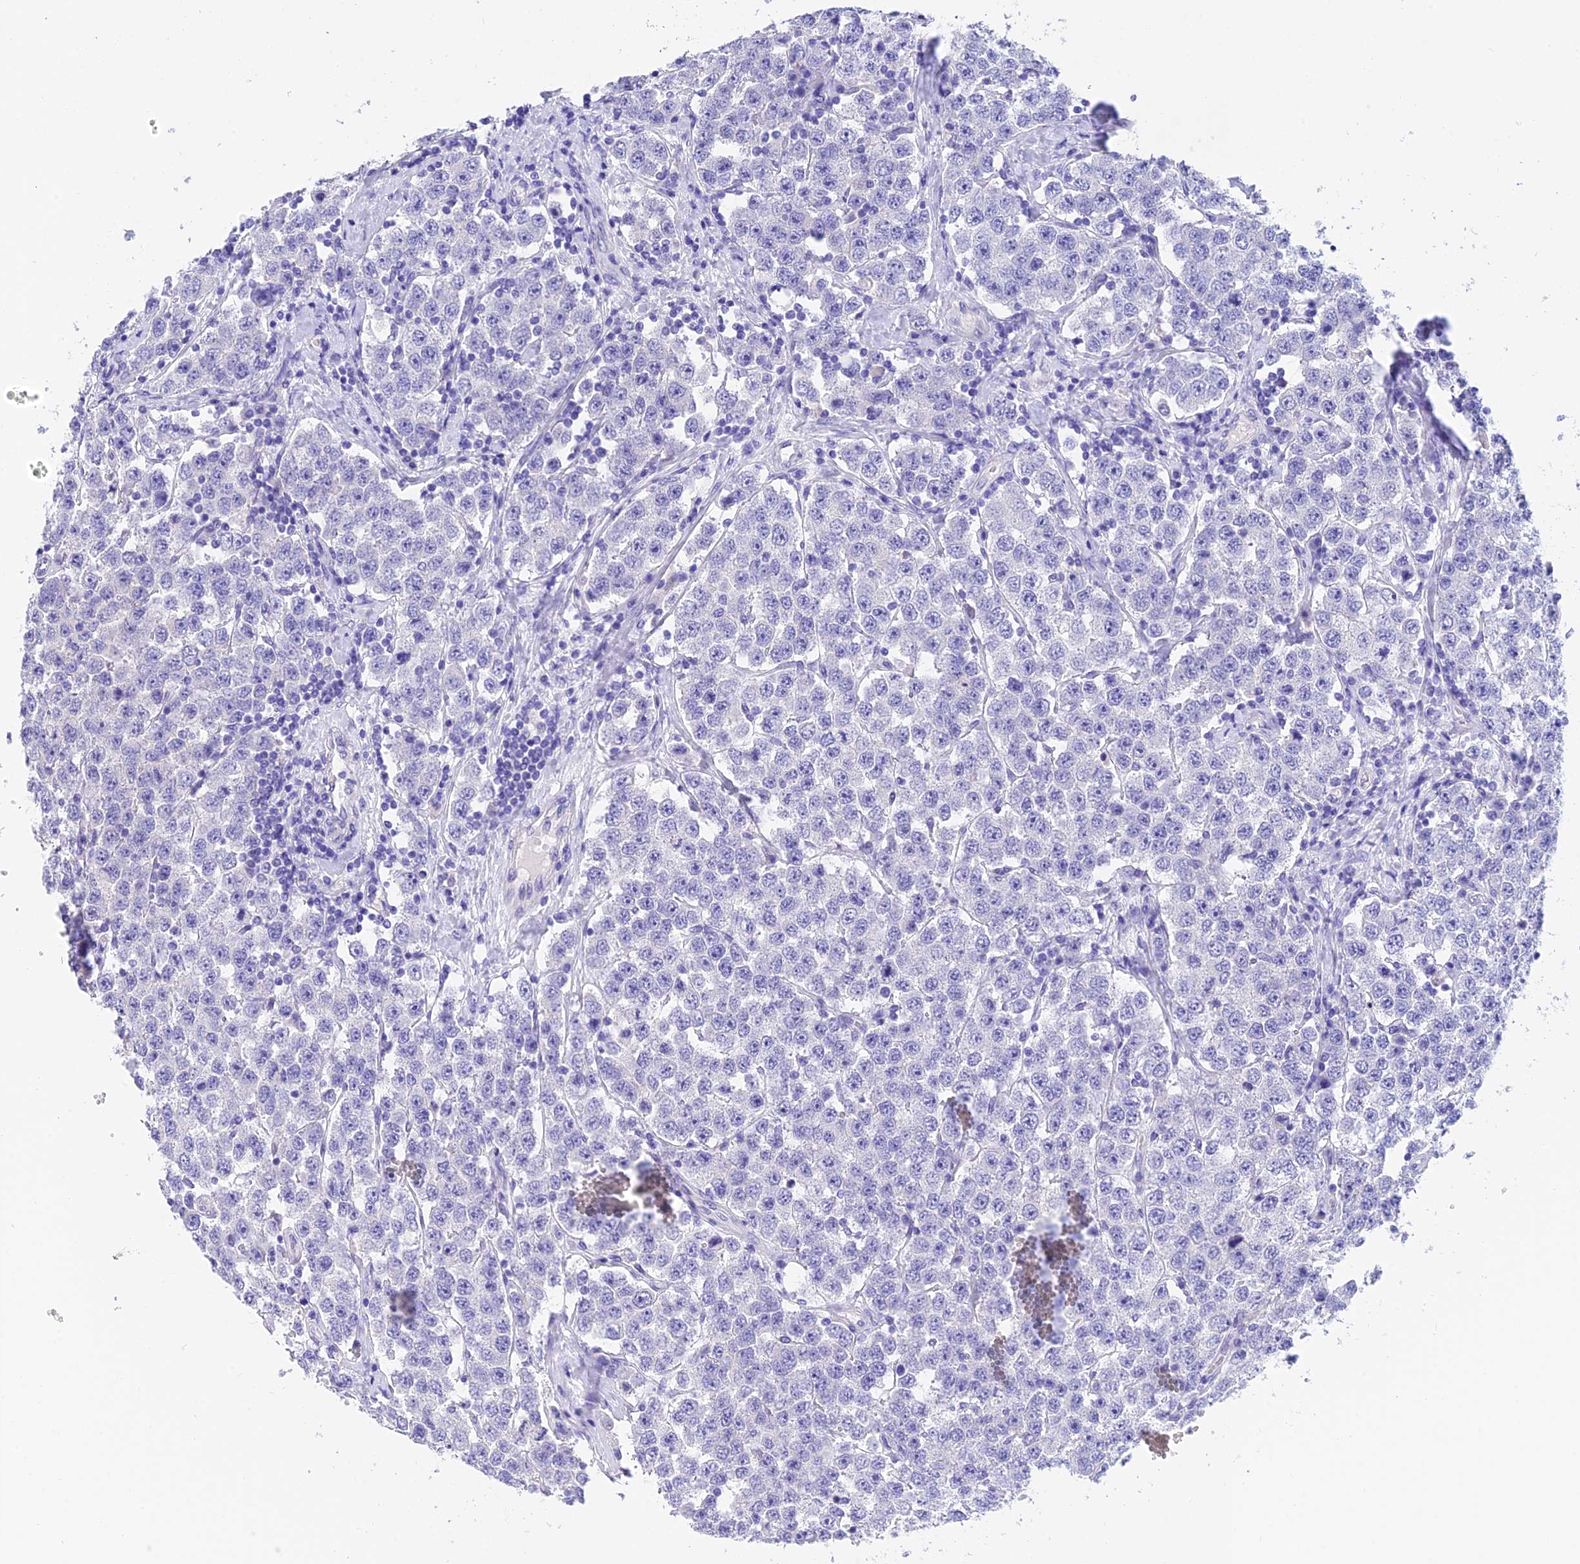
{"staining": {"intensity": "negative", "quantity": "none", "location": "none"}, "tissue": "testis cancer", "cell_type": "Tumor cells", "image_type": "cancer", "snomed": [{"axis": "morphology", "description": "Seminoma, NOS"}, {"axis": "topography", "description": "Testis"}], "caption": "Protein analysis of seminoma (testis) shows no significant expression in tumor cells.", "gene": "C17orf67", "patient": {"sex": "male", "age": 28}}